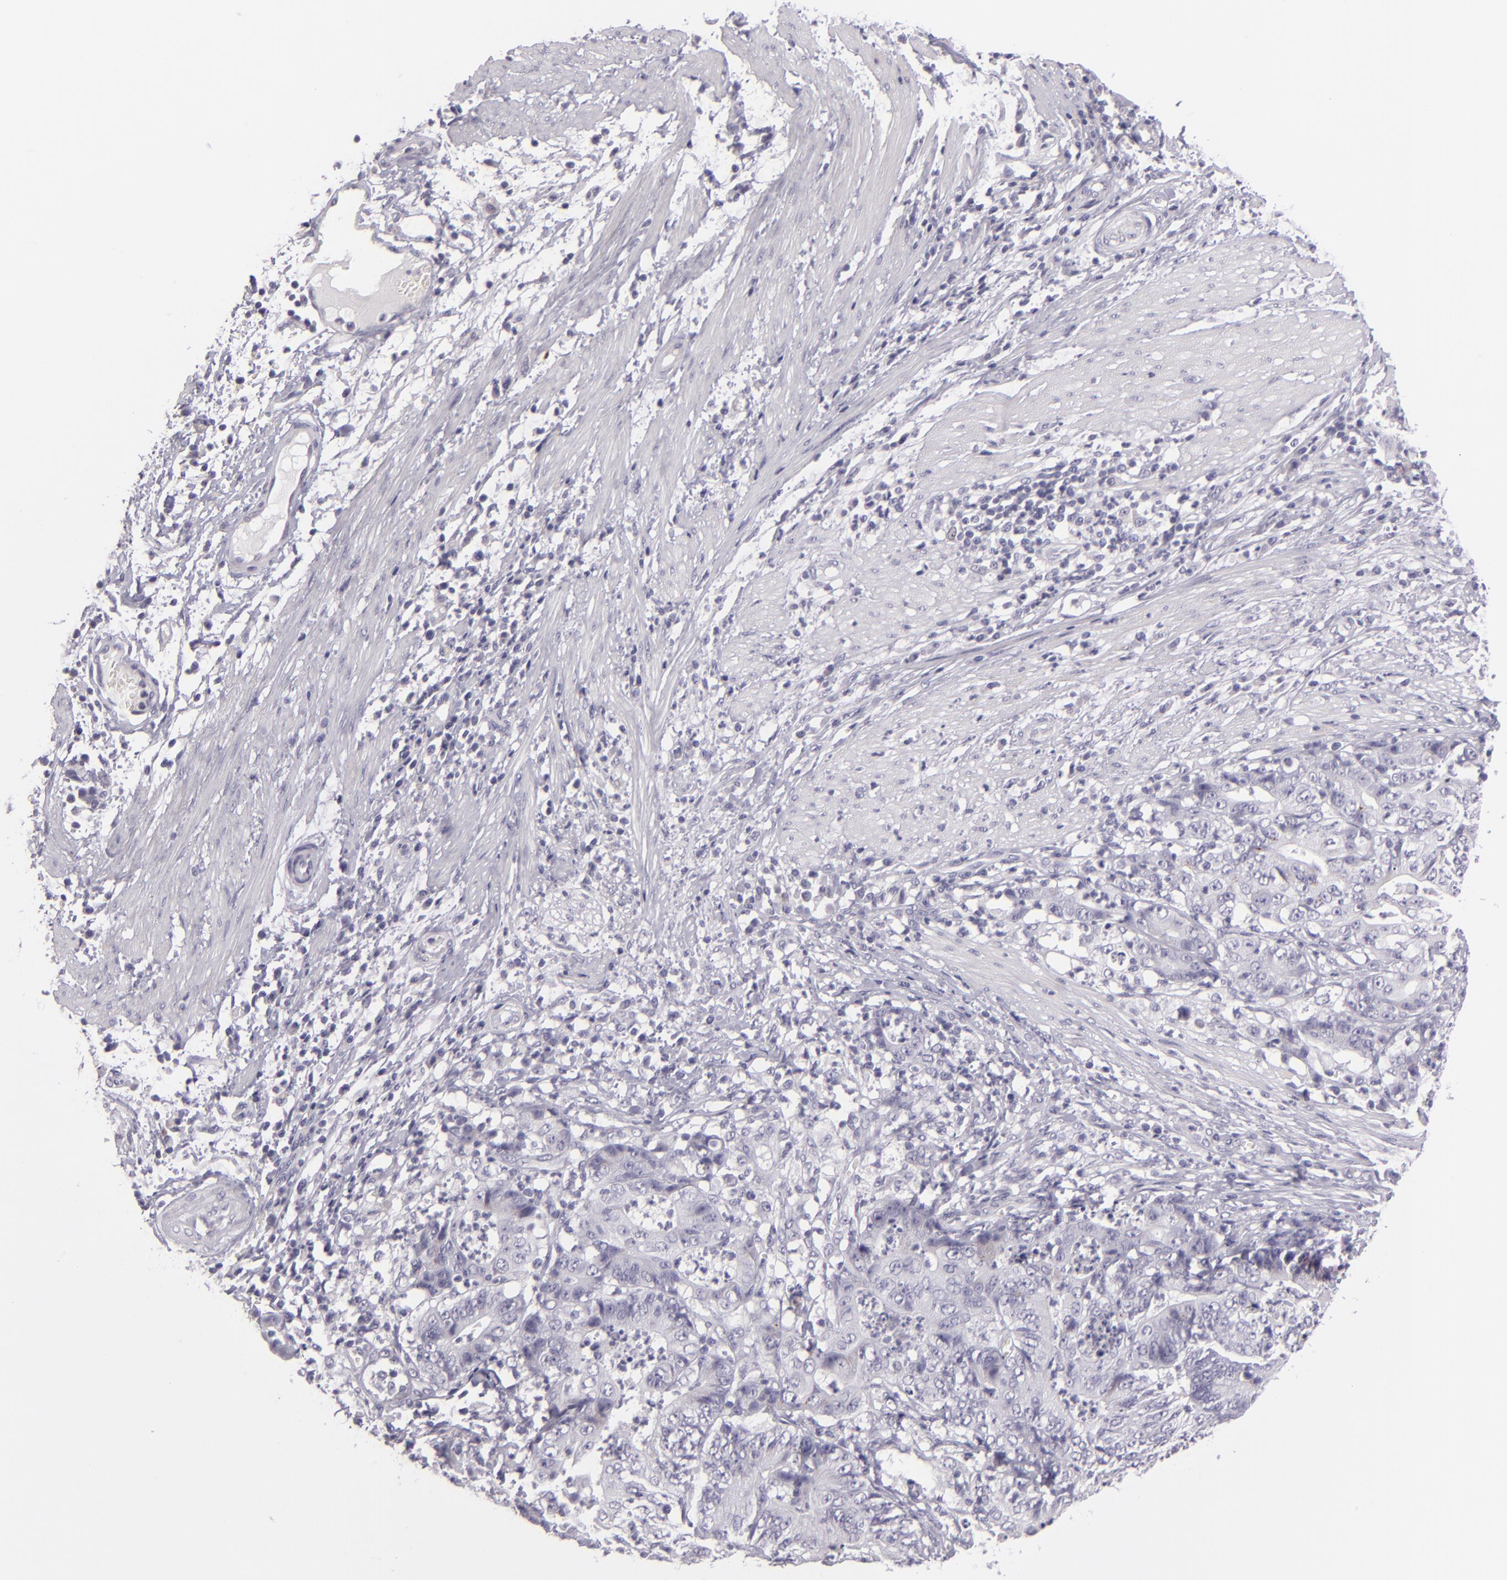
{"staining": {"intensity": "negative", "quantity": "none", "location": "none"}, "tissue": "stomach cancer", "cell_type": "Tumor cells", "image_type": "cancer", "snomed": [{"axis": "morphology", "description": "Adenocarcinoma, NOS"}, {"axis": "topography", "description": "Stomach, lower"}], "caption": "A high-resolution micrograph shows immunohistochemistry (IHC) staining of adenocarcinoma (stomach), which displays no significant staining in tumor cells.", "gene": "EGFL6", "patient": {"sex": "female", "age": 86}}